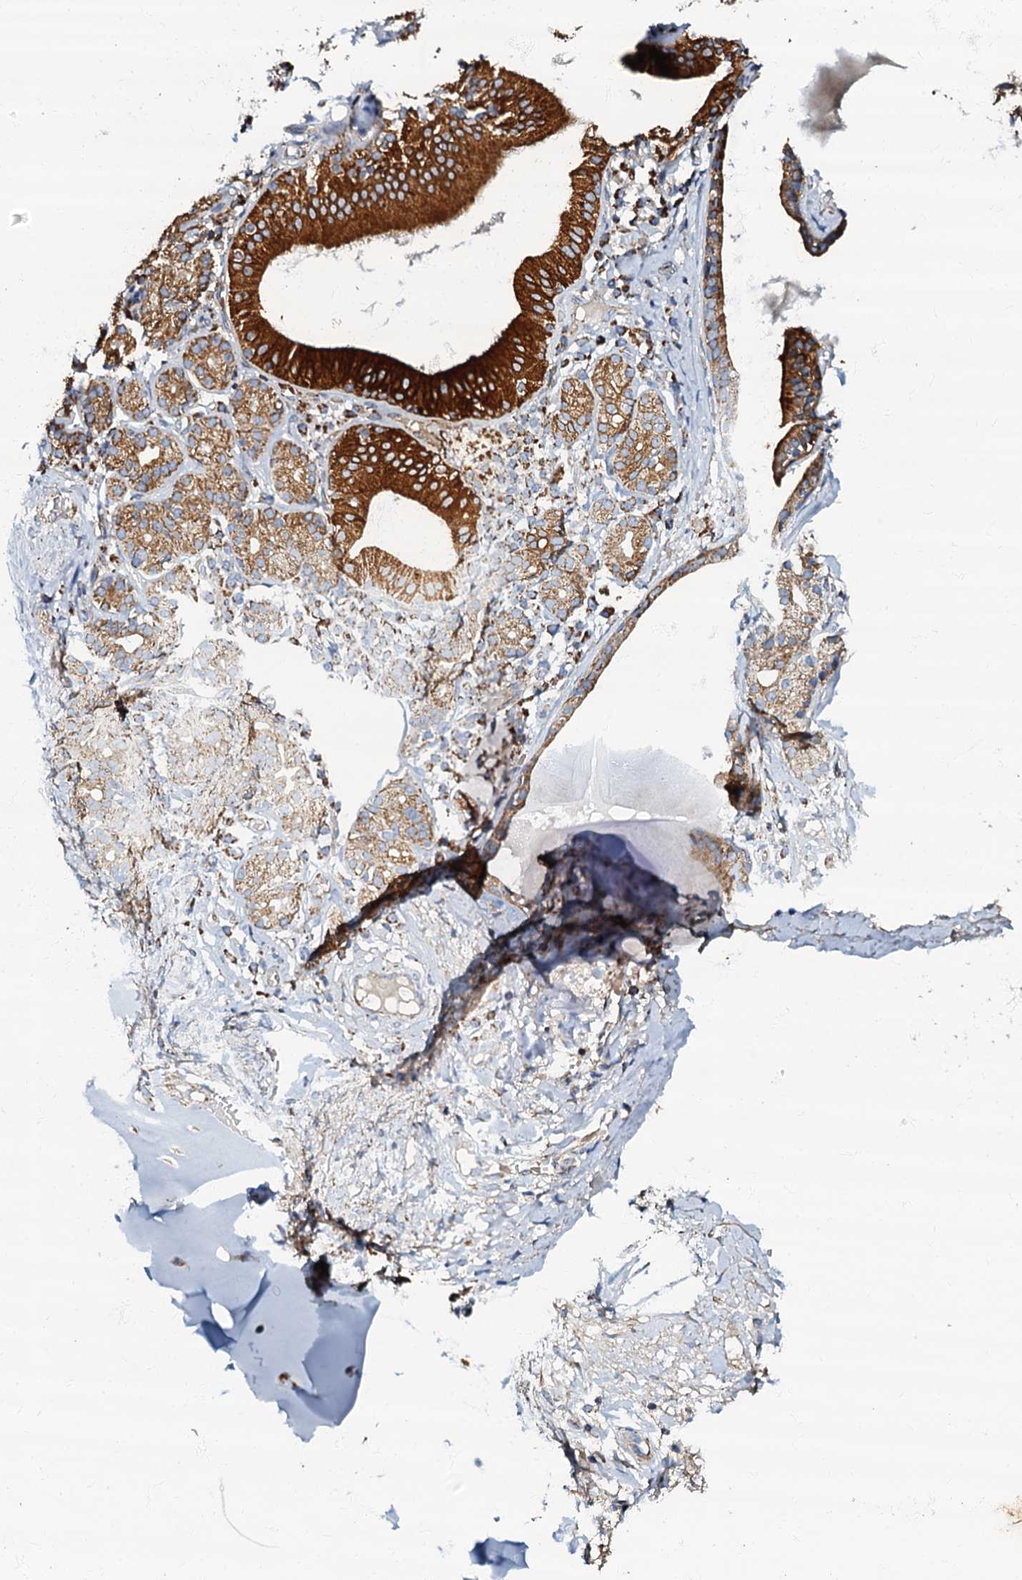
{"staining": {"intensity": "weak", "quantity": ">75%", "location": "cytoplasmic/membranous"}, "tissue": "adipose tissue", "cell_type": "Adipocytes", "image_type": "normal", "snomed": [{"axis": "morphology", "description": "Normal tissue, NOS"}, {"axis": "morphology", "description": "Basal cell carcinoma"}, {"axis": "topography", "description": "Cartilage tissue"}, {"axis": "topography", "description": "Nasopharynx"}, {"axis": "topography", "description": "Oral tissue"}], "caption": "Weak cytoplasmic/membranous staining for a protein is seen in about >75% of adipocytes of unremarkable adipose tissue using IHC.", "gene": "NDUFA12", "patient": {"sex": "female", "age": 77}}